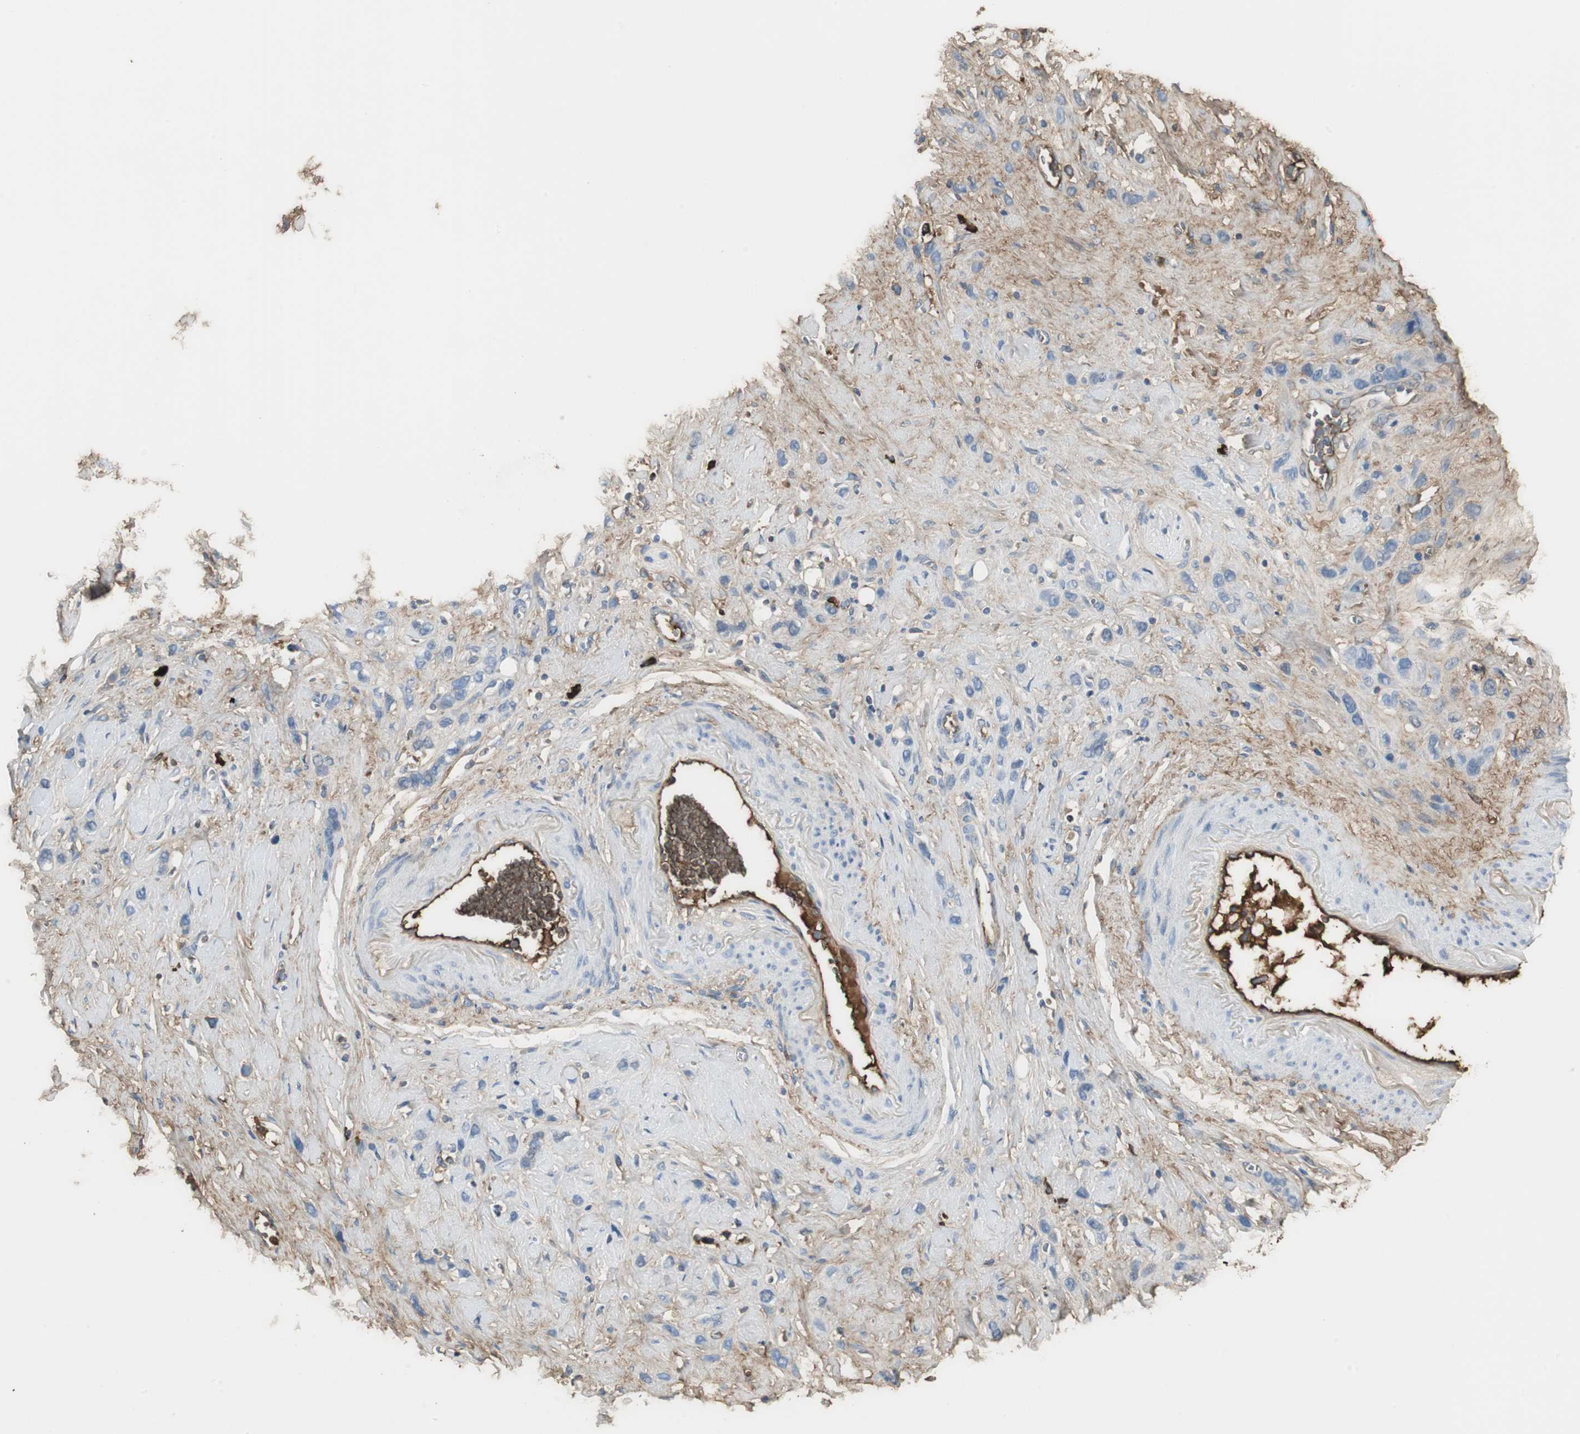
{"staining": {"intensity": "negative", "quantity": "none", "location": "none"}, "tissue": "stomach cancer", "cell_type": "Tumor cells", "image_type": "cancer", "snomed": [{"axis": "morphology", "description": "Normal tissue, NOS"}, {"axis": "morphology", "description": "Adenocarcinoma, NOS"}, {"axis": "morphology", "description": "Adenocarcinoma, High grade"}, {"axis": "topography", "description": "Stomach, upper"}, {"axis": "topography", "description": "Stomach"}], "caption": "A high-resolution micrograph shows IHC staining of stomach cancer, which displays no significant staining in tumor cells. (DAB (3,3'-diaminobenzidine) immunohistochemistry, high magnification).", "gene": "IGHA1", "patient": {"sex": "female", "age": 65}}